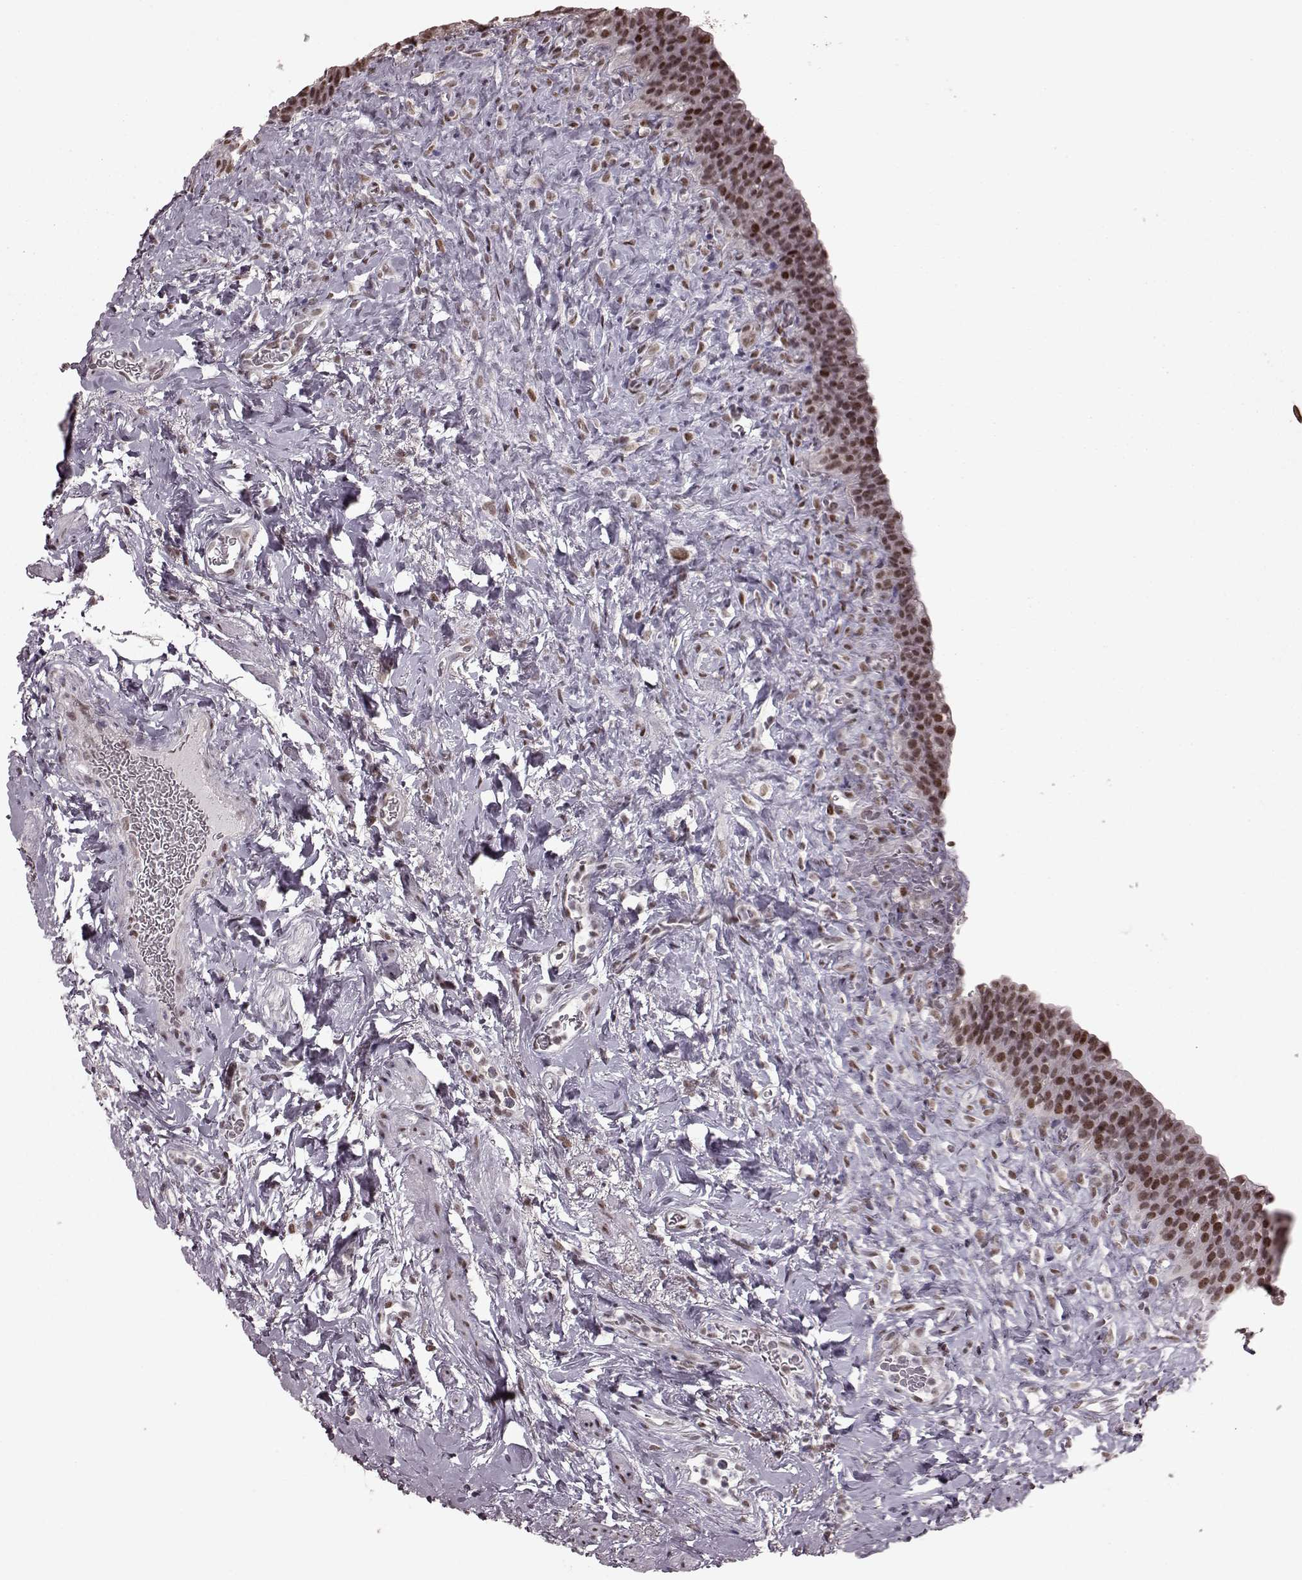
{"staining": {"intensity": "moderate", "quantity": ">75%", "location": "nuclear"}, "tissue": "urinary bladder", "cell_type": "Urothelial cells", "image_type": "normal", "snomed": [{"axis": "morphology", "description": "Normal tissue, NOS"}, {"axis": "topography", "description": "Urinary bladder"}], "caption": "Immunohistochemical staining of normal urinary bladder demonstrates medium levels of moderate nuclear expression in approximately >75% of urothelial cells. The staining was performed using DAB (3,3'-diaminobenzidine), with brown indicating positive protein expression. Nuclei are stained blue with hematoxylin.", "gene": "NR2C1", "patient": {"sex": "male", "age": 76}}